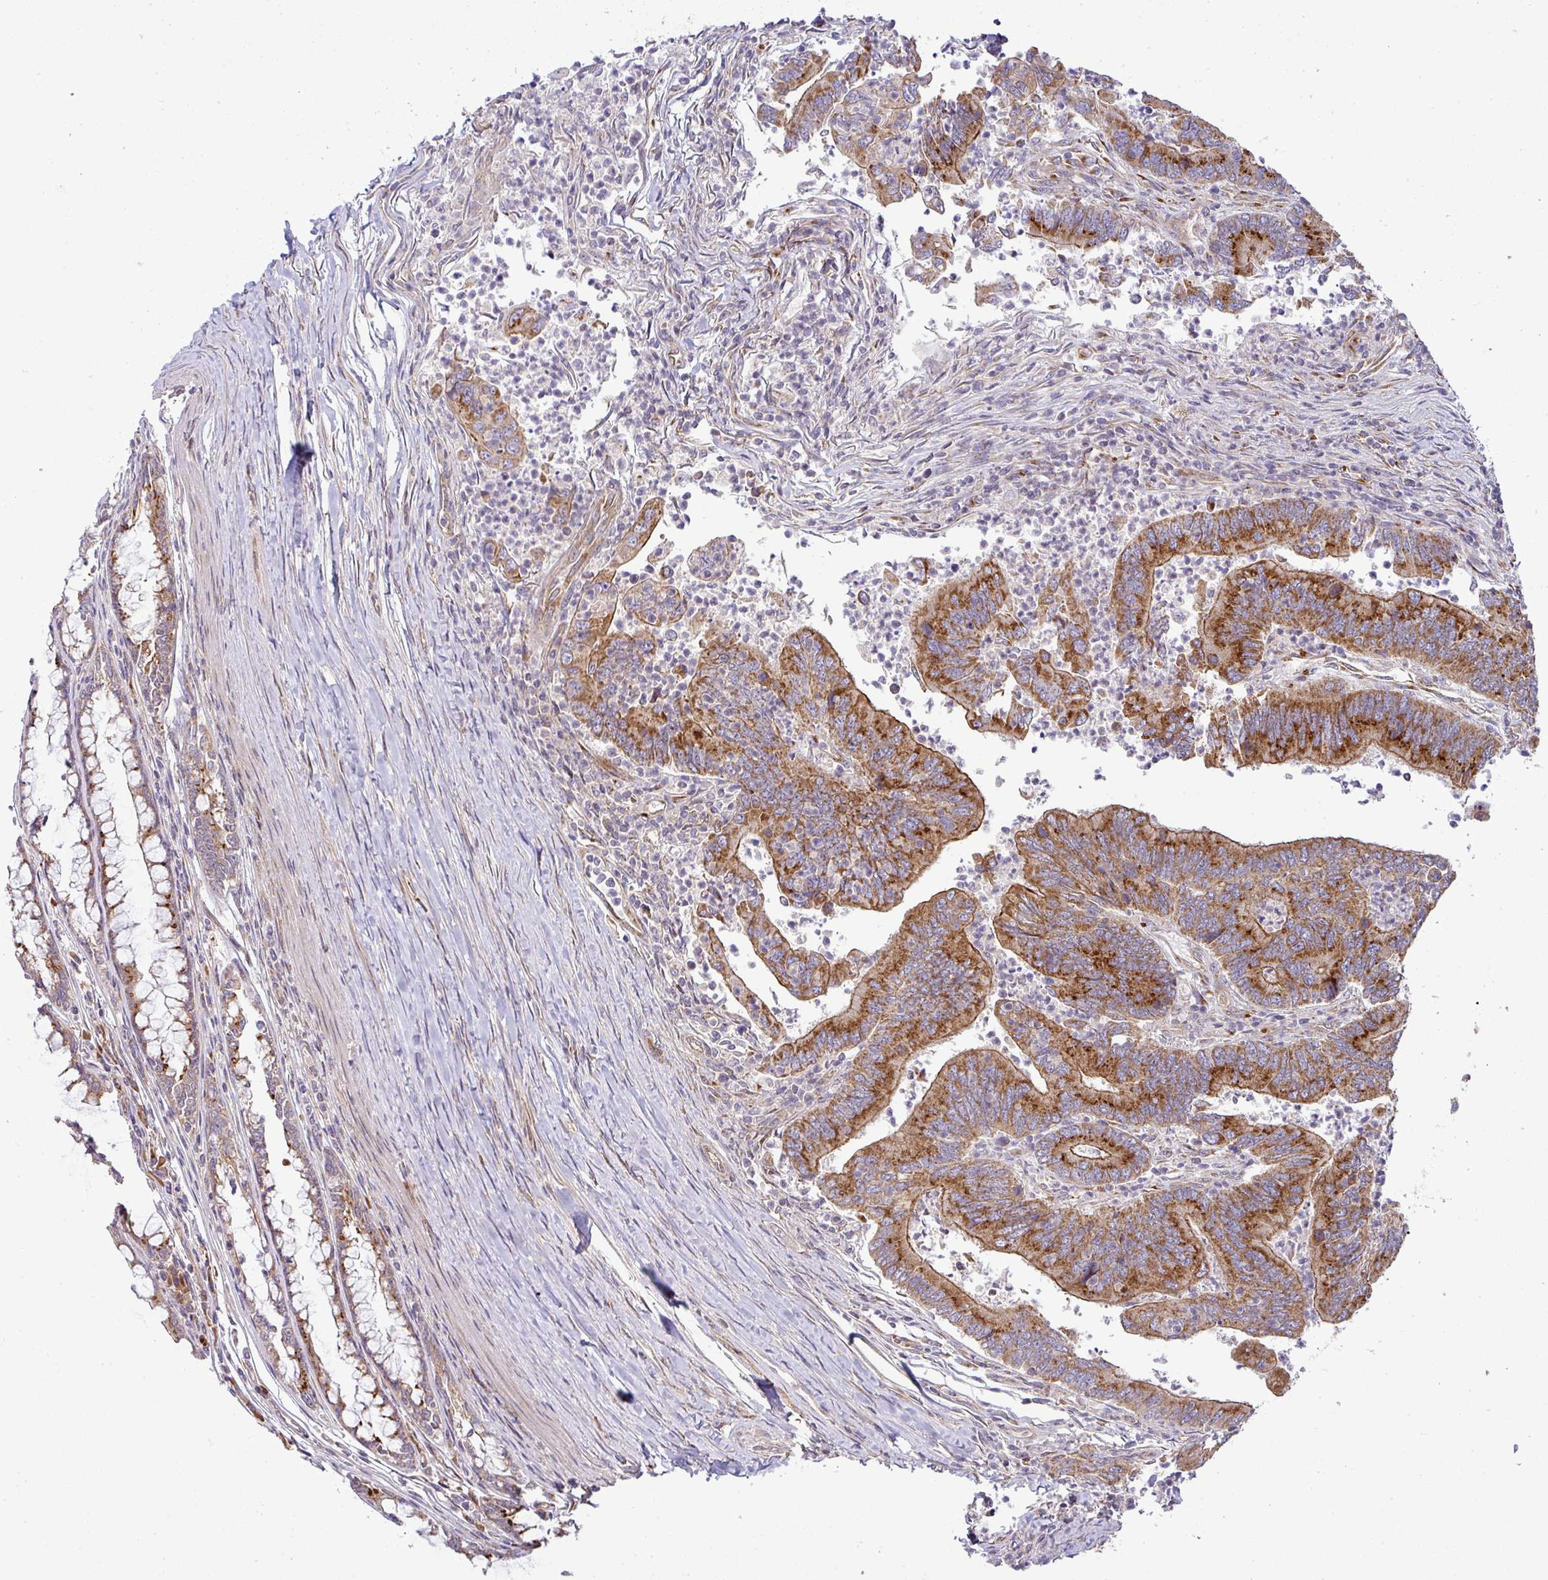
{"staining": {"intensity": "strong", "quantity": ">75%", "location": "cytoplasmic/membranous"}, "tissue": "colorectal cancer", "cell_type": "Tumor cells", "image_type": "cancer", "snomed": [{"axis": "morphology", "description": "Adenocarcinoma, NOS"}, {"axis": "topography", "description": "Colon"}], "caption": "Immunohistochemical staining of adenocarcinoma (colorectal) demonstrates strong cytoplasmic/membranous protein staining in about >75% of tumor cells. (DAB IHC, brown staining for protein, blue staining for nuclei).", "gene": "TIMMDC1", "patient": {"sex": "female", "age": 67}}